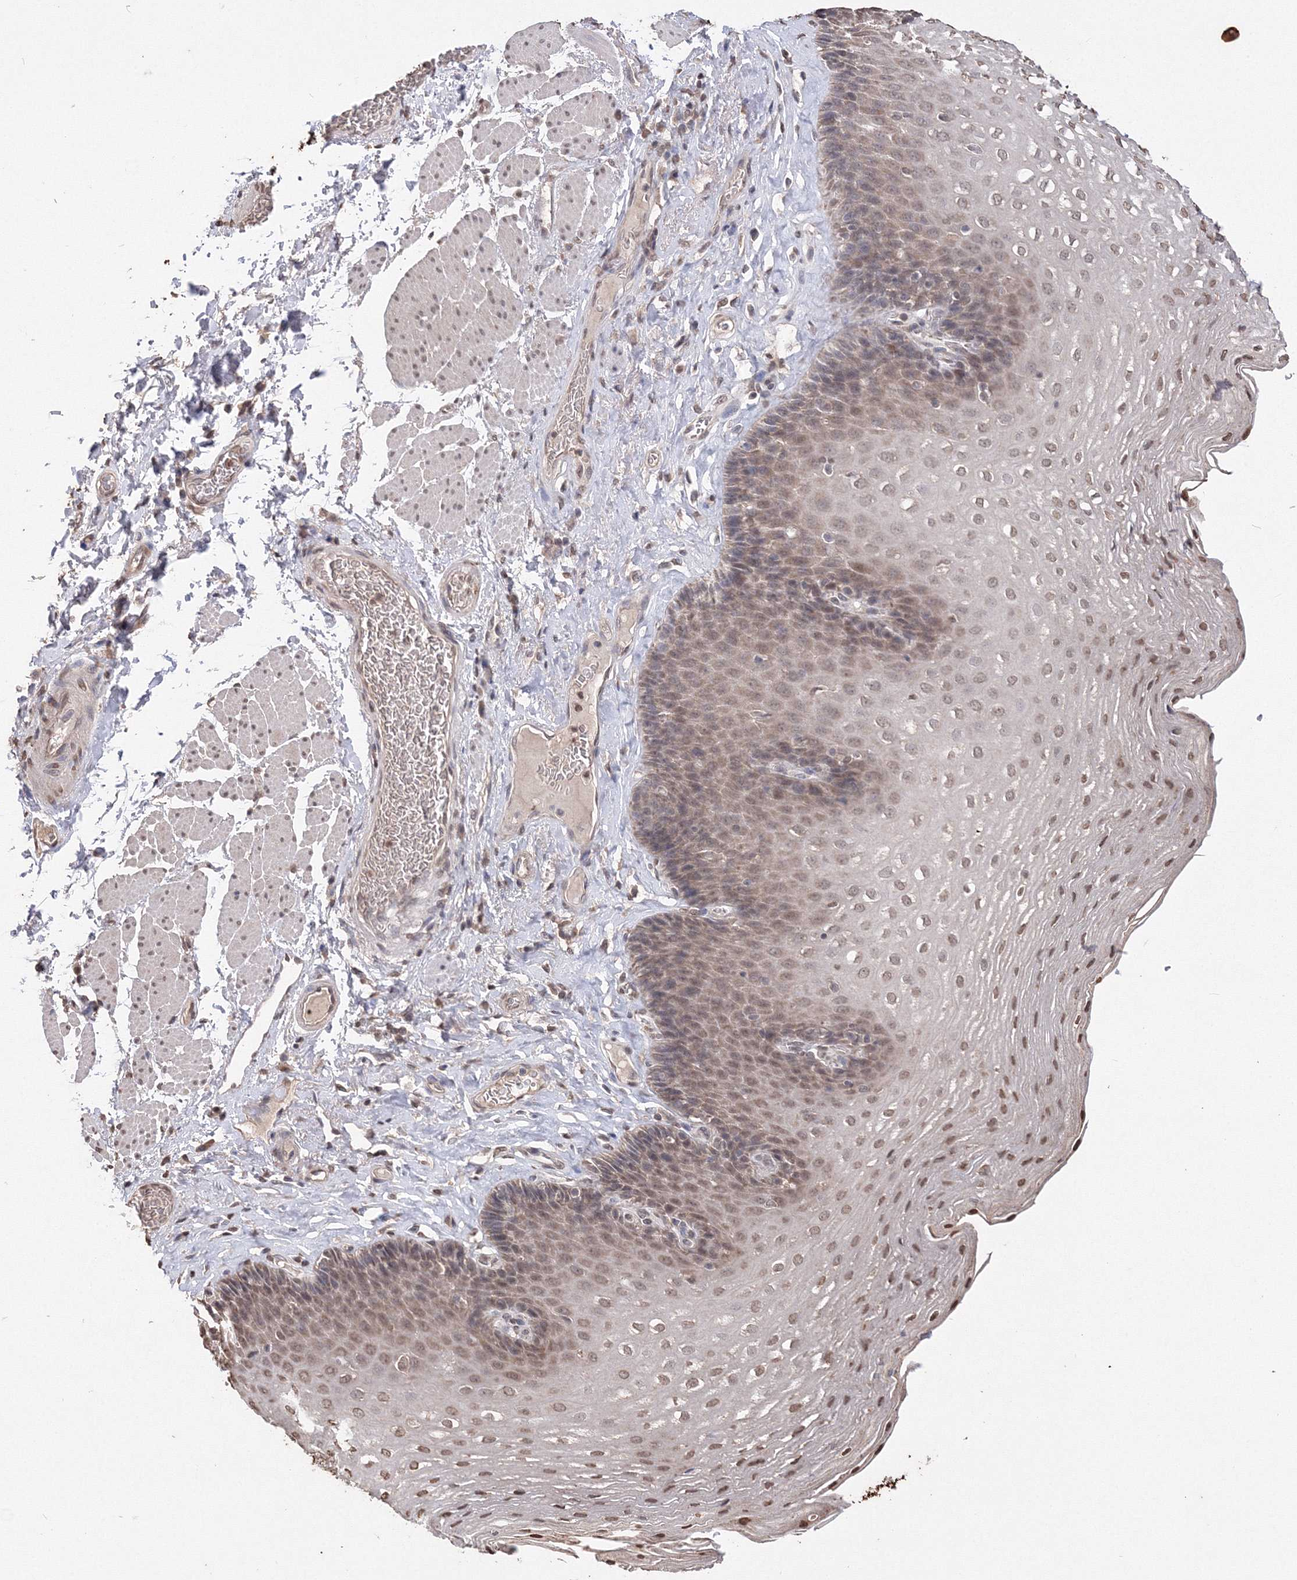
{"staining": {"intensity": "moderate", "quantity": ">75%", "location": "cytoplasmic/membranous,nuclear"}, "tissue": "esophagus", "cell_type": "Squamous epithelial cells", "image_type": "normal", "snomed": [{"axis": "morphology", "description": "Normal tissue, NOS"}, {"axis": "topography", "description": "Esophagus"}], "caption": "Squamous epithelial cells reveal moderate cytoplasmic/membranous,nuclear staining in about >75% of cells in benign esophagus.", "gene": "GPN1", "patient": {"sex": "female", "age": 66}}